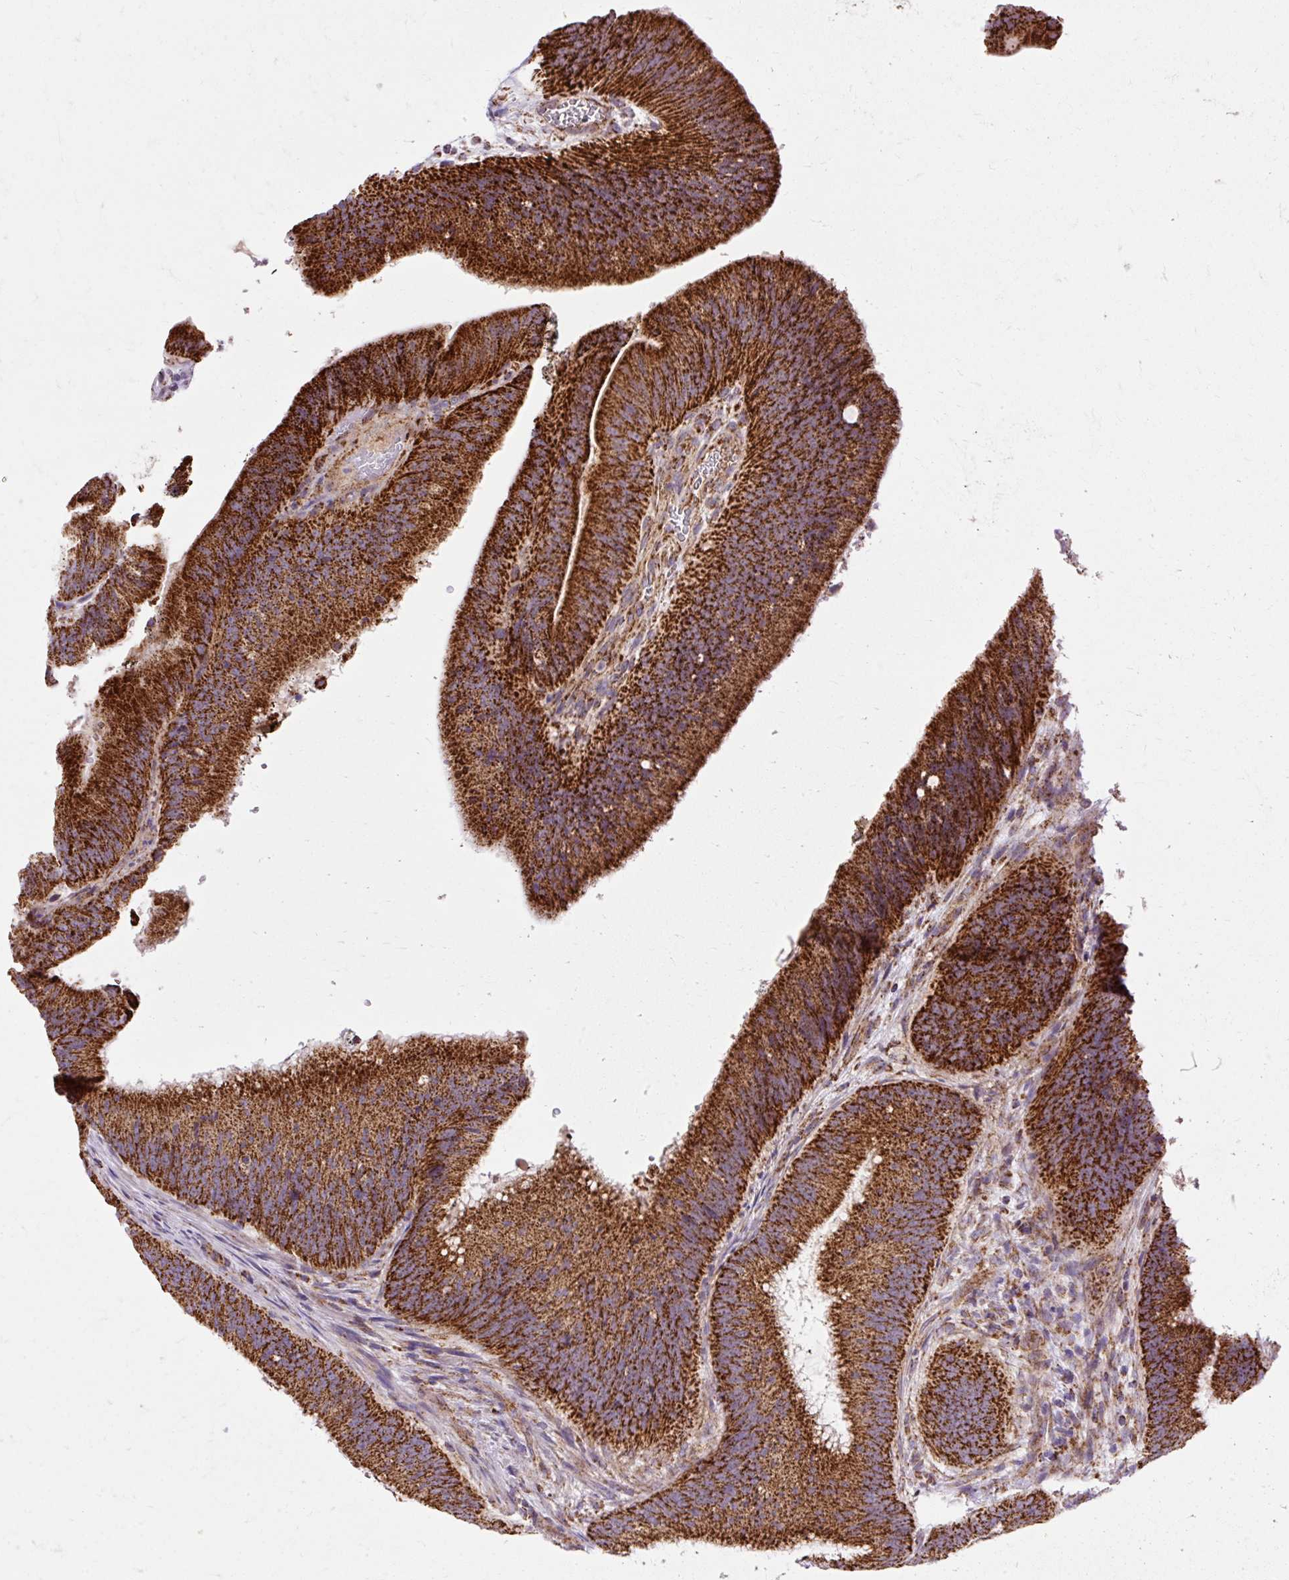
{"staining": {"intensity": "strong", "quantity": ">75%", "location": "cytoplasmic/membranous"}, "tissue": "colorectal cancer", "cell_type": "Tumor cells", "image_type": "cancer", "snomed": [{"axis": "morphology", "description": "Adenocarcinoma, NOS"}, {"axis": "topography", "description": "Colon"}], "caption": "Immunohistochemical staining of colorectal adenocarcinoma demonstrates high levels of strong cytoplasmic/membranous staining in about >75% of tumor cells.", "gene": "CEP290", "patient": {"sex": "female", "age": 43}}